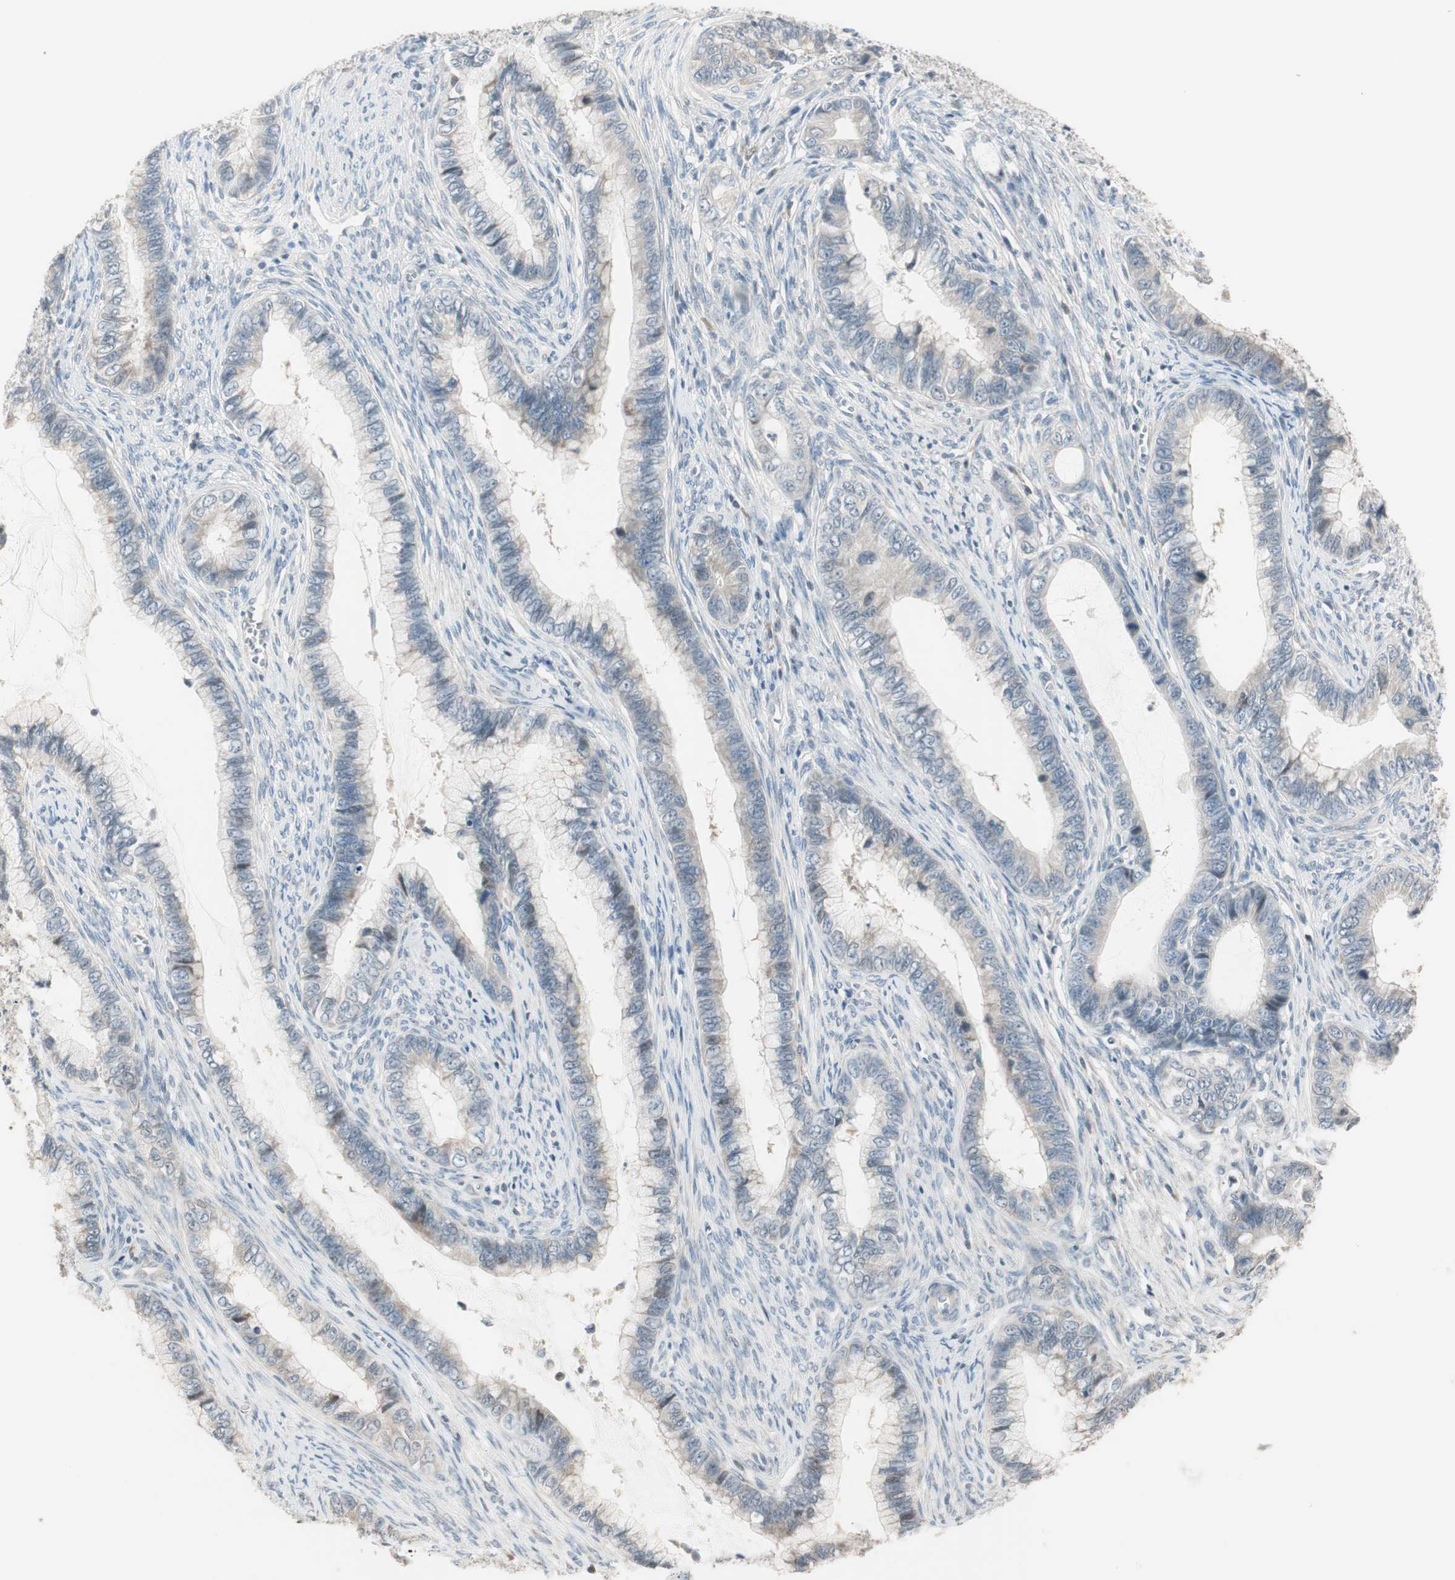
{"staining": {"intensity": "weak", "quantity": "25%-75%", "location": "cytoplasmic/membranous"}, "tissue": "cervical cancer", "cell_type": "Tumor cells", "image_type": "cancer", "snomed": [{"axis": "morphology", "description": "Adenocarcinoma, NOS"}, {"axis": "topography", "description": "Cervix"}], "caption": "Immunohistochemistry (DAB (3,3'-diaminobenzidine)) staining of human cervical cancer (adenocarcinoma) demonstrates weak cytoplasmic/membranous protein expression in about 25%-75% of tumor cells.", "gene": "PDZK1", "patient": {"sex": "female", "age": 44}}